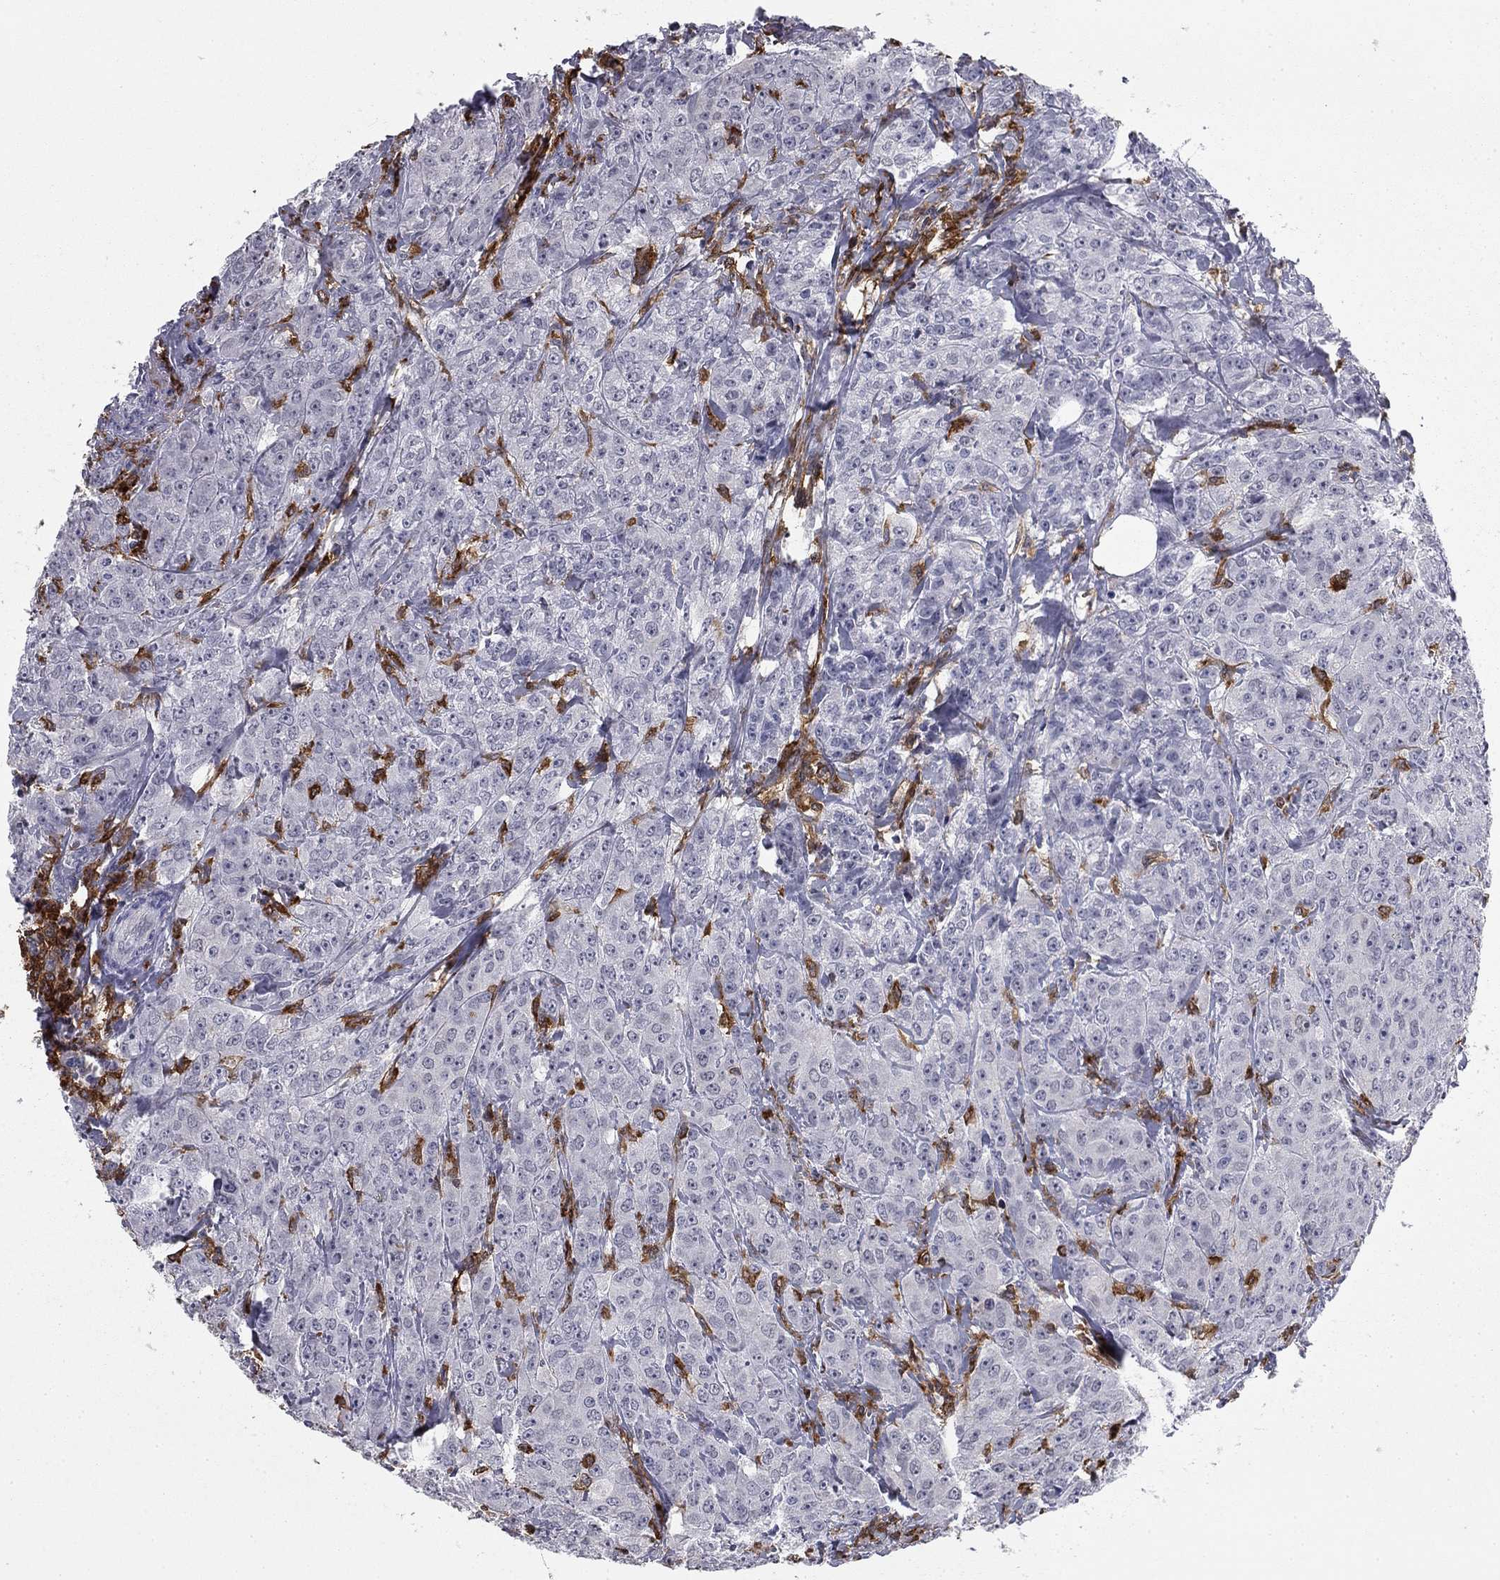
{"staining": {"intensity": "negative", "quantity": "none", "location": "none"}, "tissue": "breast cancer", "cell_type": "Tumor cells", "image_type": "cancer", "snomed": [{"axis": "morphology", "description": "Duct carcinoma"}, {"axis": "topography", "description": "Breast"}], "caption": "Invasive ductal carcinoma (breast) stained for a protein using IHC displays no expression tumor cells.", "gene": "PLCB2", "patient": {"sex": "female", "age": 43}}